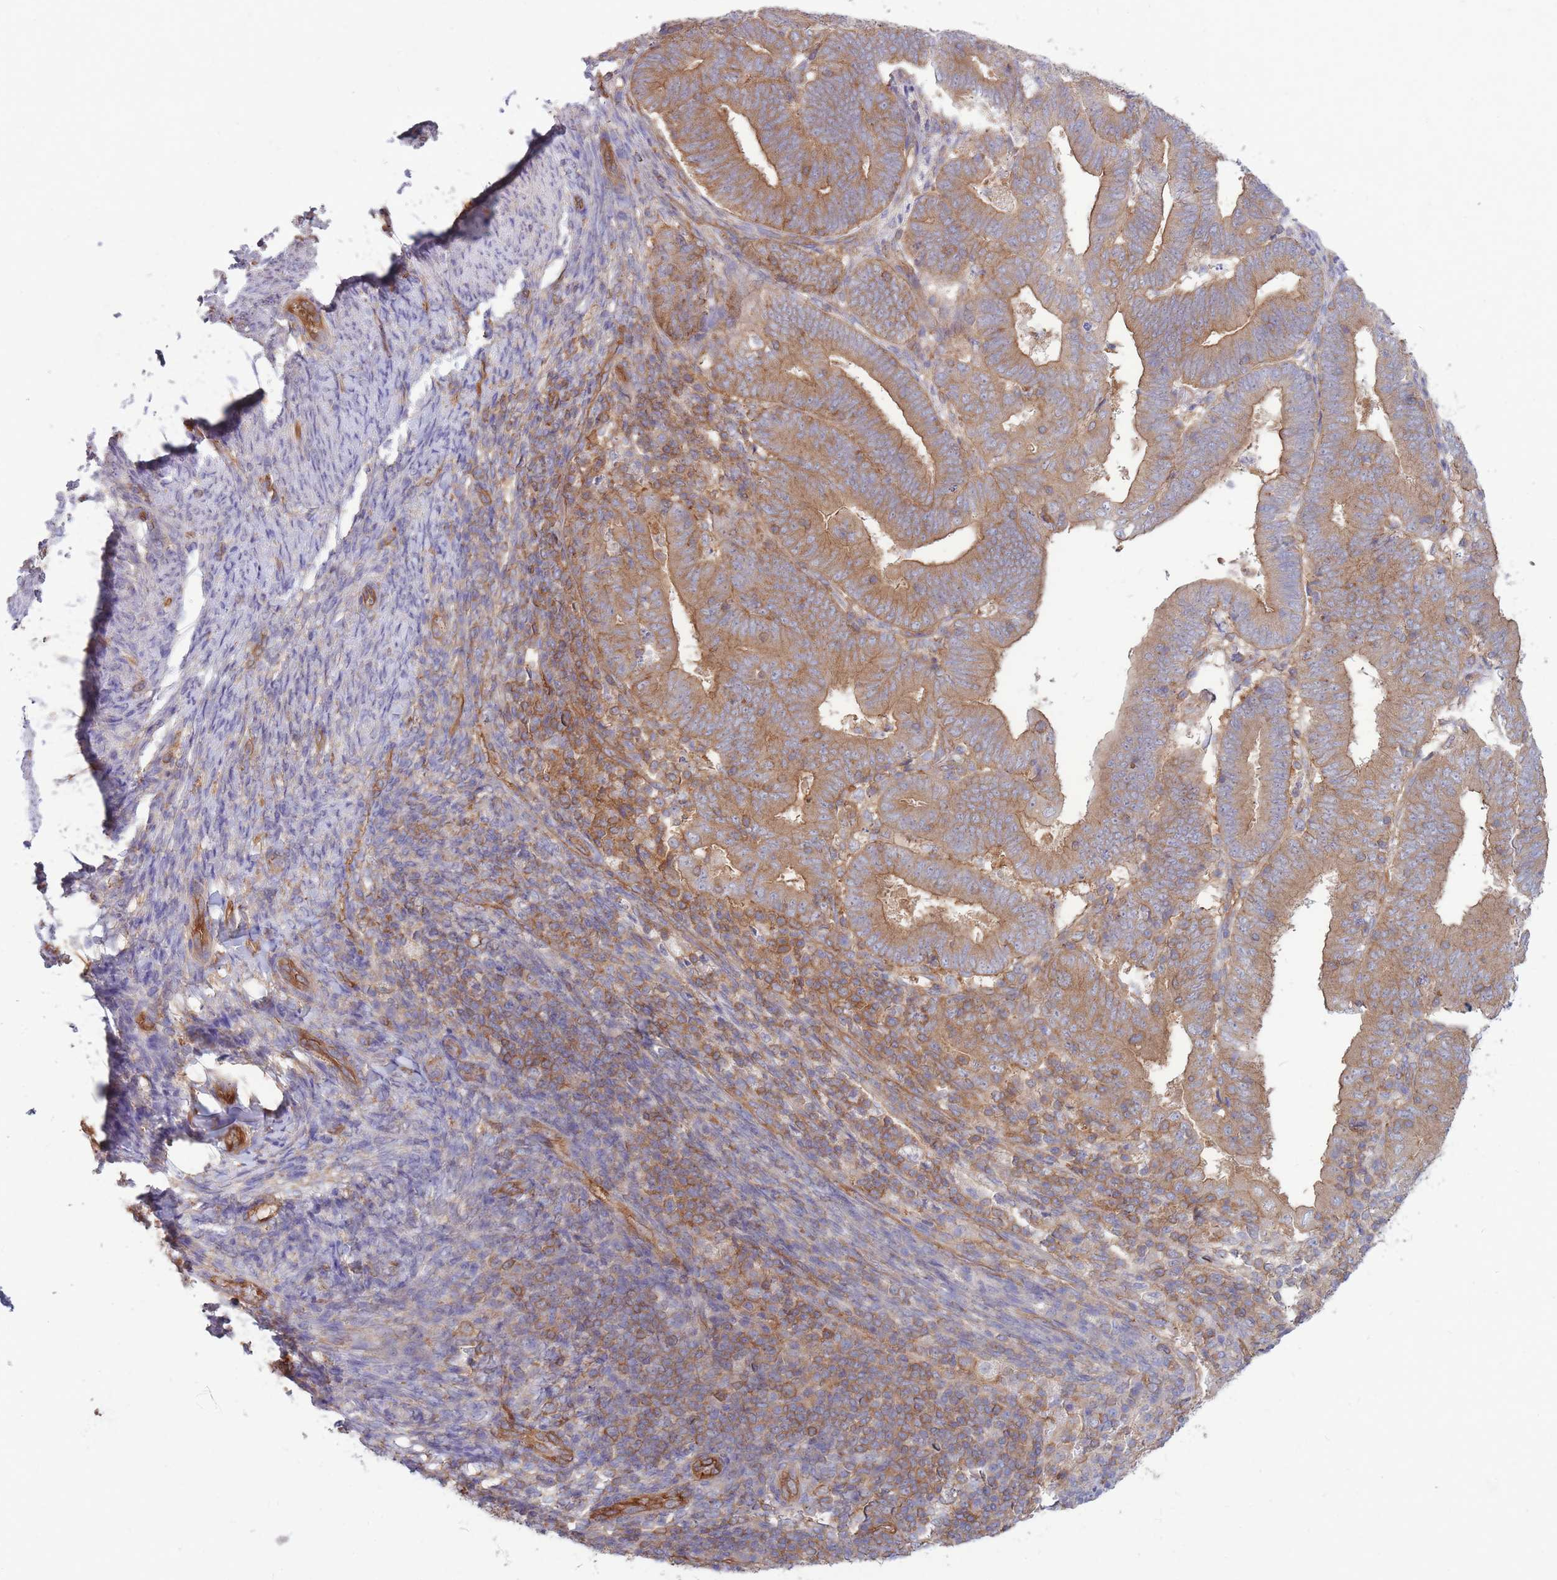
{"staining": {"intensity": "moderate", "quantity": ">75%", "location": "cytoplasmic/membranous"}, "tissue": "endometrial cancer", "cell_type": "Tumor cells", "image_type": "cancer", "snomed": [{"axis": "morphology", "description": "Adenocarcinoma, NOS"}, {"axis": "topography", "description": "Endometrium"}], "caption": "Immunohistochemical staining of human endometrial adenocarcinoma exhibits medium levels of moderate cytoplasmic/membranous protein expression in about >75% of tumor cells.", "gene": "GGA1", "patient": {"sex": "female", "age": 70}}